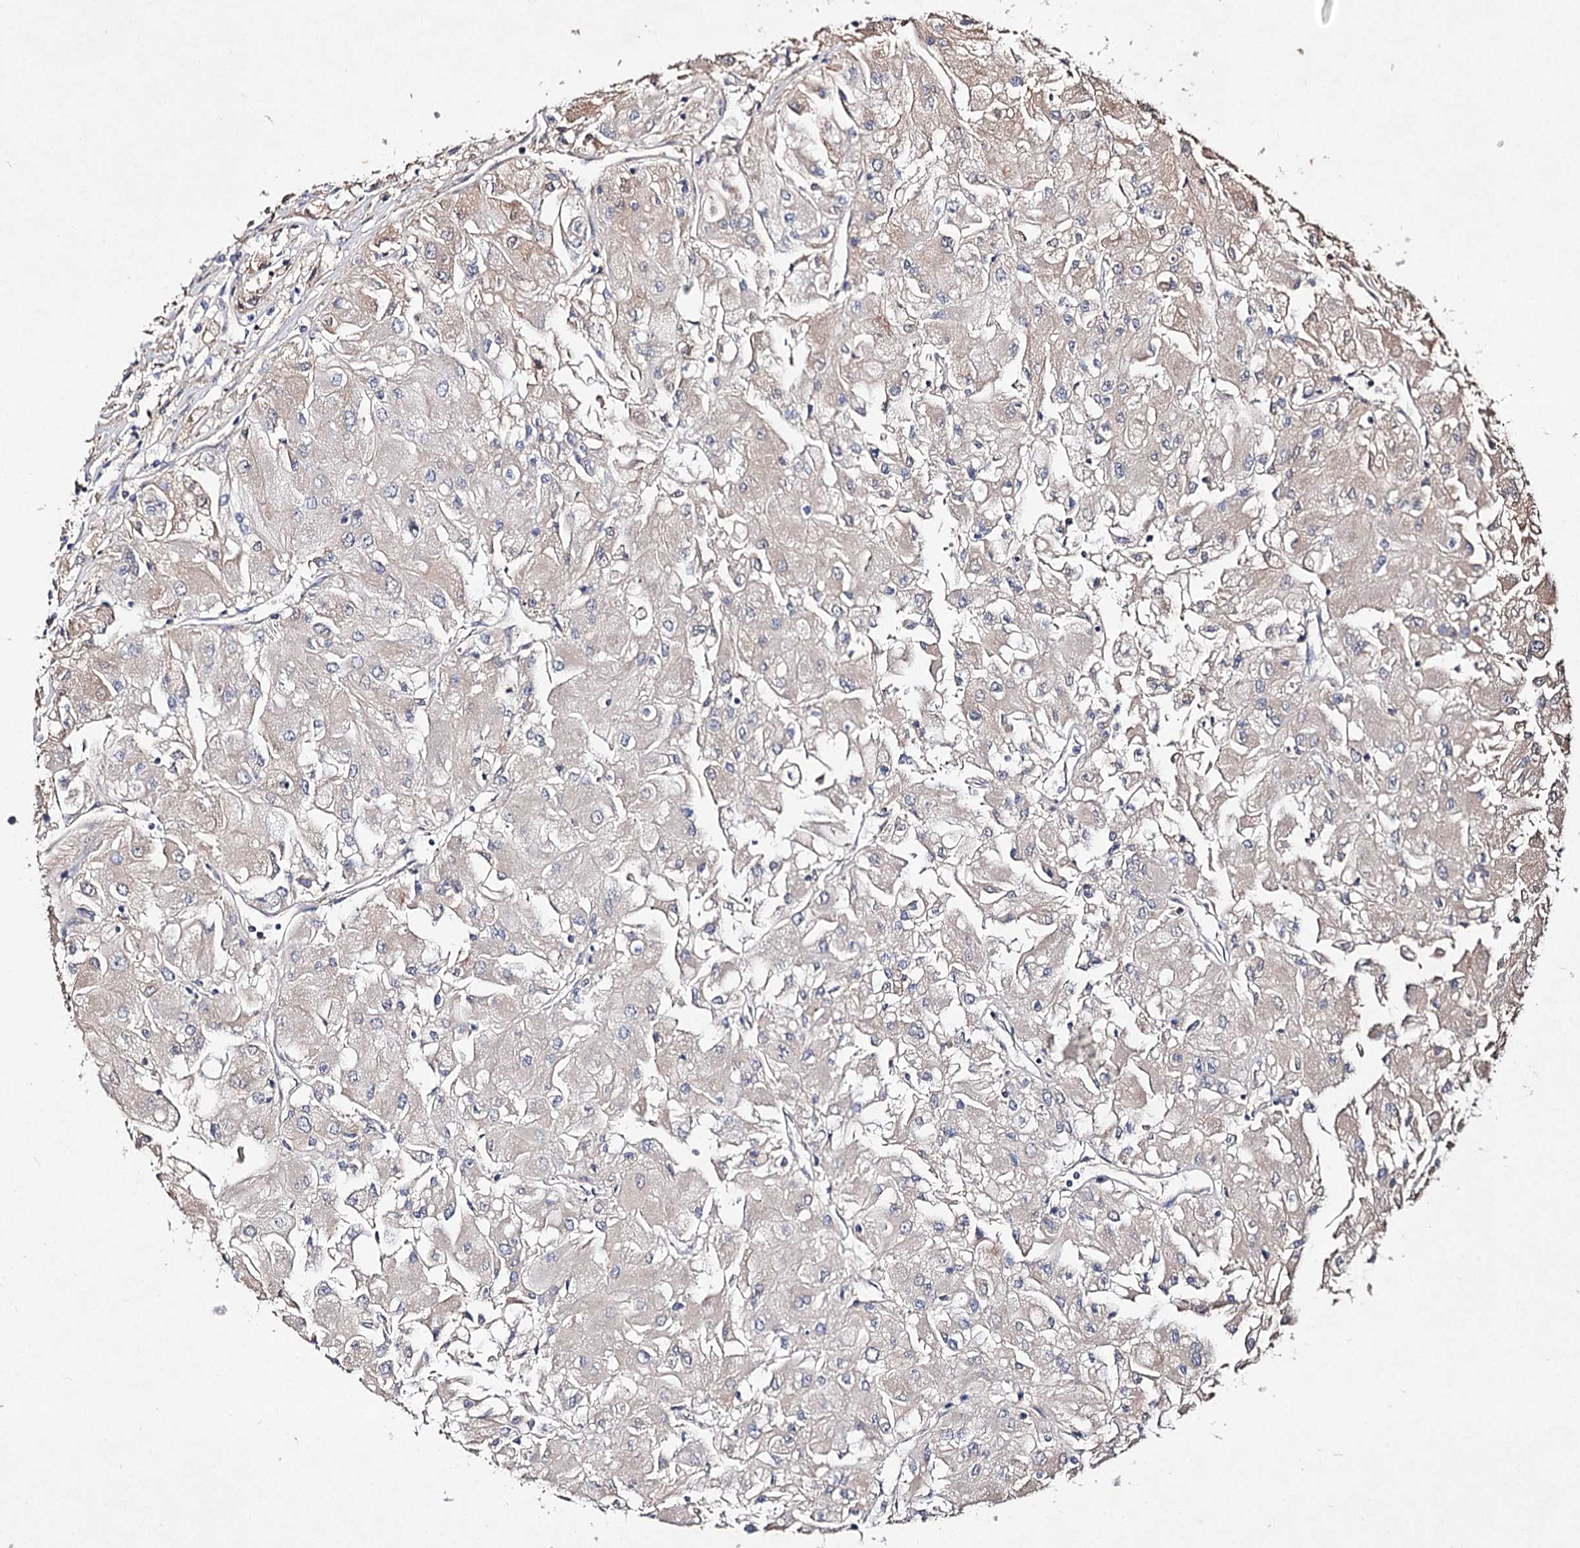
{"staining": {"intensity": "negative", "quantity": "none", "location": "none"}, "tissue": "renal cancer", "cell_type": "Tumor cells", "image_type": "cancer", "snomed": [{"axis": "morphology", "description": "Adenocarcinoma, NOS"}, {"axis": "topography", "description": "Kidney"}], "caption": "An image of human renal cancer is negative for staining in tumor cells.", "gene": "ARFIP2", "patient": {"sex": "male", "age": 80}}